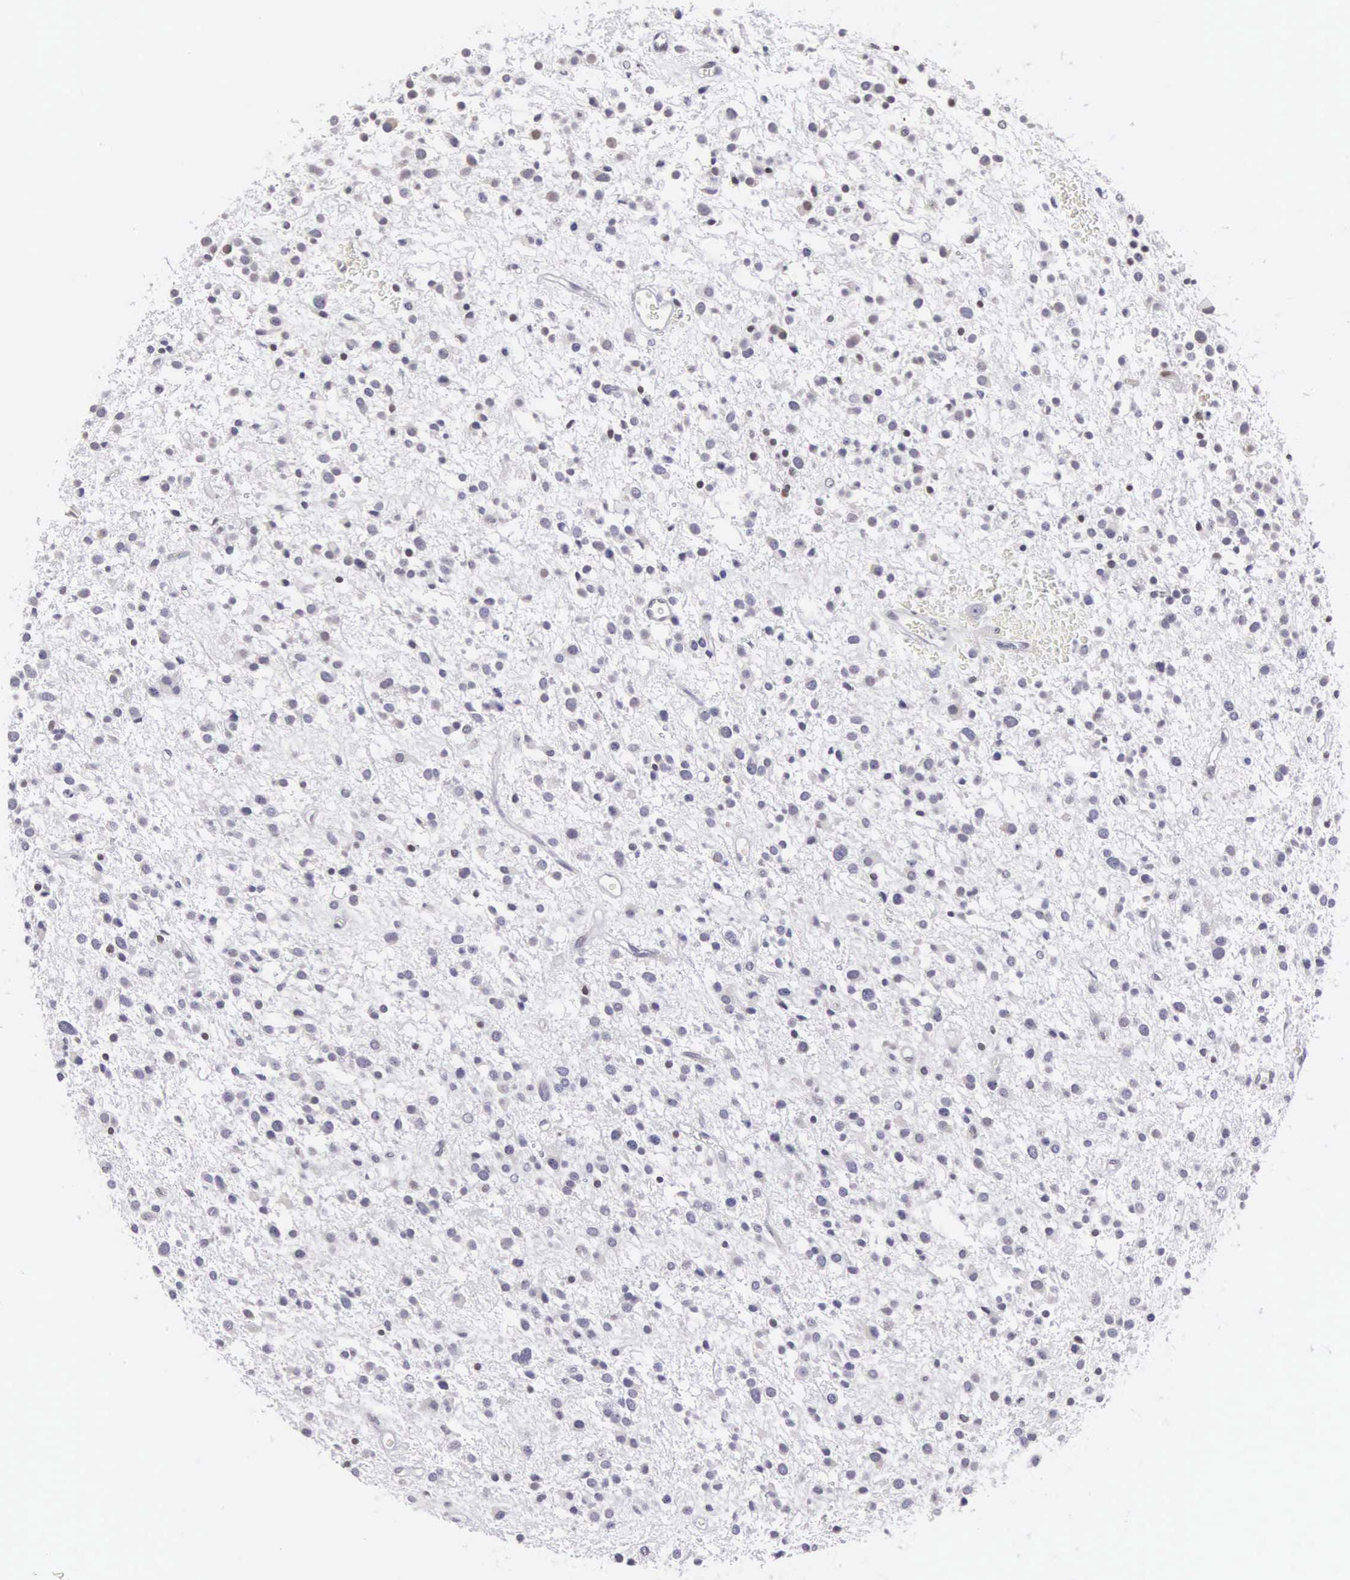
{"staining": {"intensity": "negative", "quantity": "none", "location": "none"}, "tissue": "glioma", "cell_type": "Tumor cells", "image_type": "cancer", "snomed": [{"axis": "morphology", "description": "Glioma, malignant, Low grade"}, {"axis": "topography", "description": "Brain"}], "caption": "An image of glioma stained for a protein exhibits no brown staining in tumor cells.", "gene": "ETV6", "patient": {"sex": "female", "age": 36}}